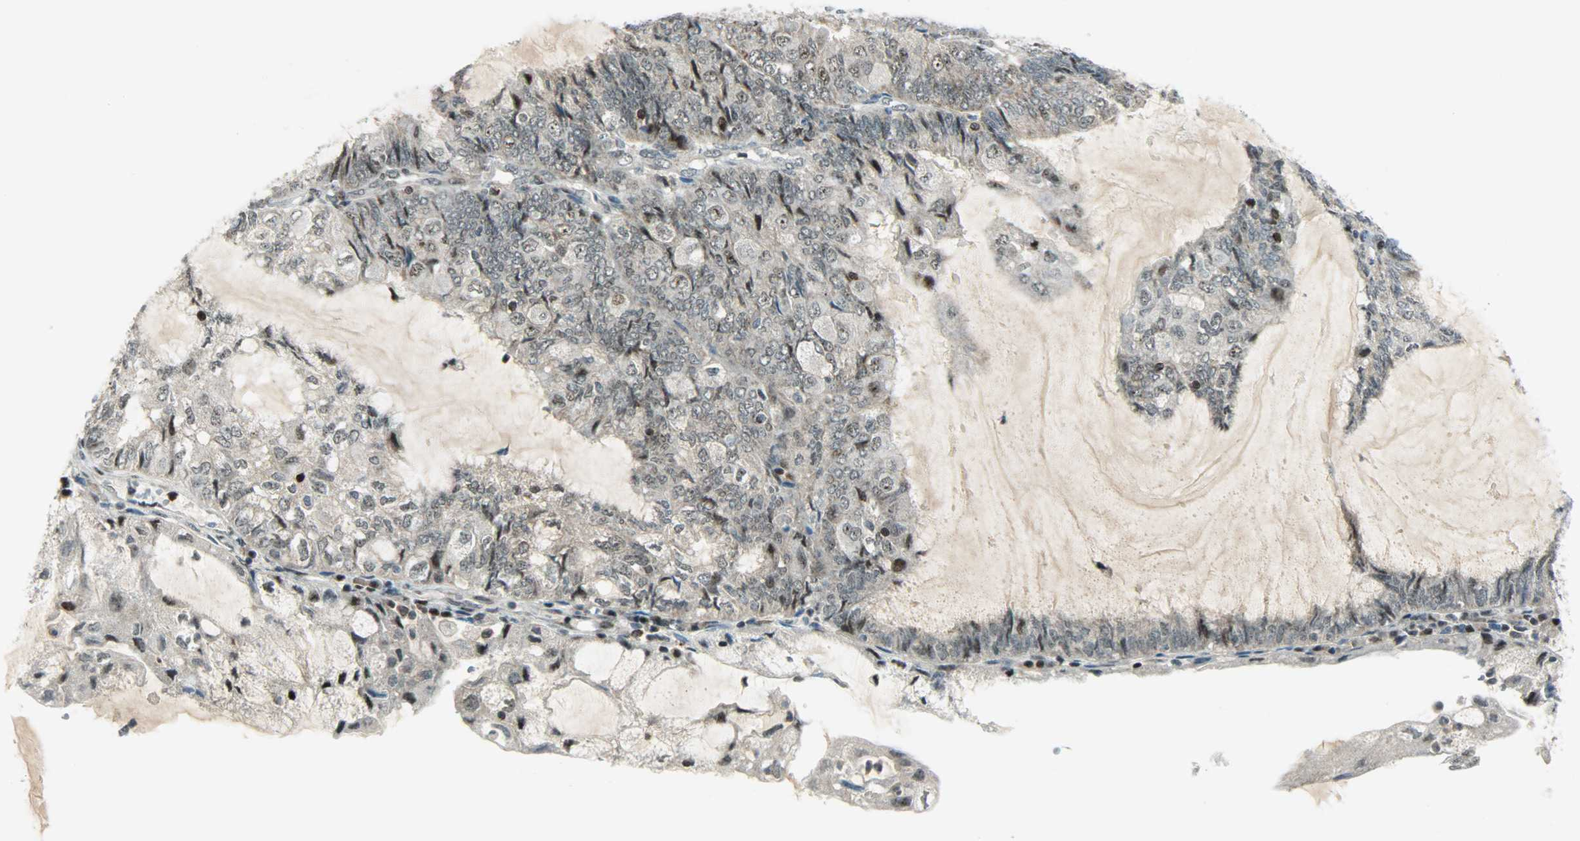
{"staining": {"intensity": "weak", "quantity": "25%-75%", "location": "cytoplasmic/membranous,nuclear"}, "tissue": "endometrial cancer", "cell_type": "Tumor cells", "image_type": "cancer", "snomed": [{"axis": "morphology", "description": "Adenocarcinoma, NOS"}, {"axis": "topography", "description": "Endometrium"}], "caption": "Tumor cells display low levels of weak cytoplasmic/membranous and nuclear staining in approximately 25%-75% of cells in adenocarcinoma (endometrial).", "gene": "IL15", "patient": {"sex": "female", "age": 81}}